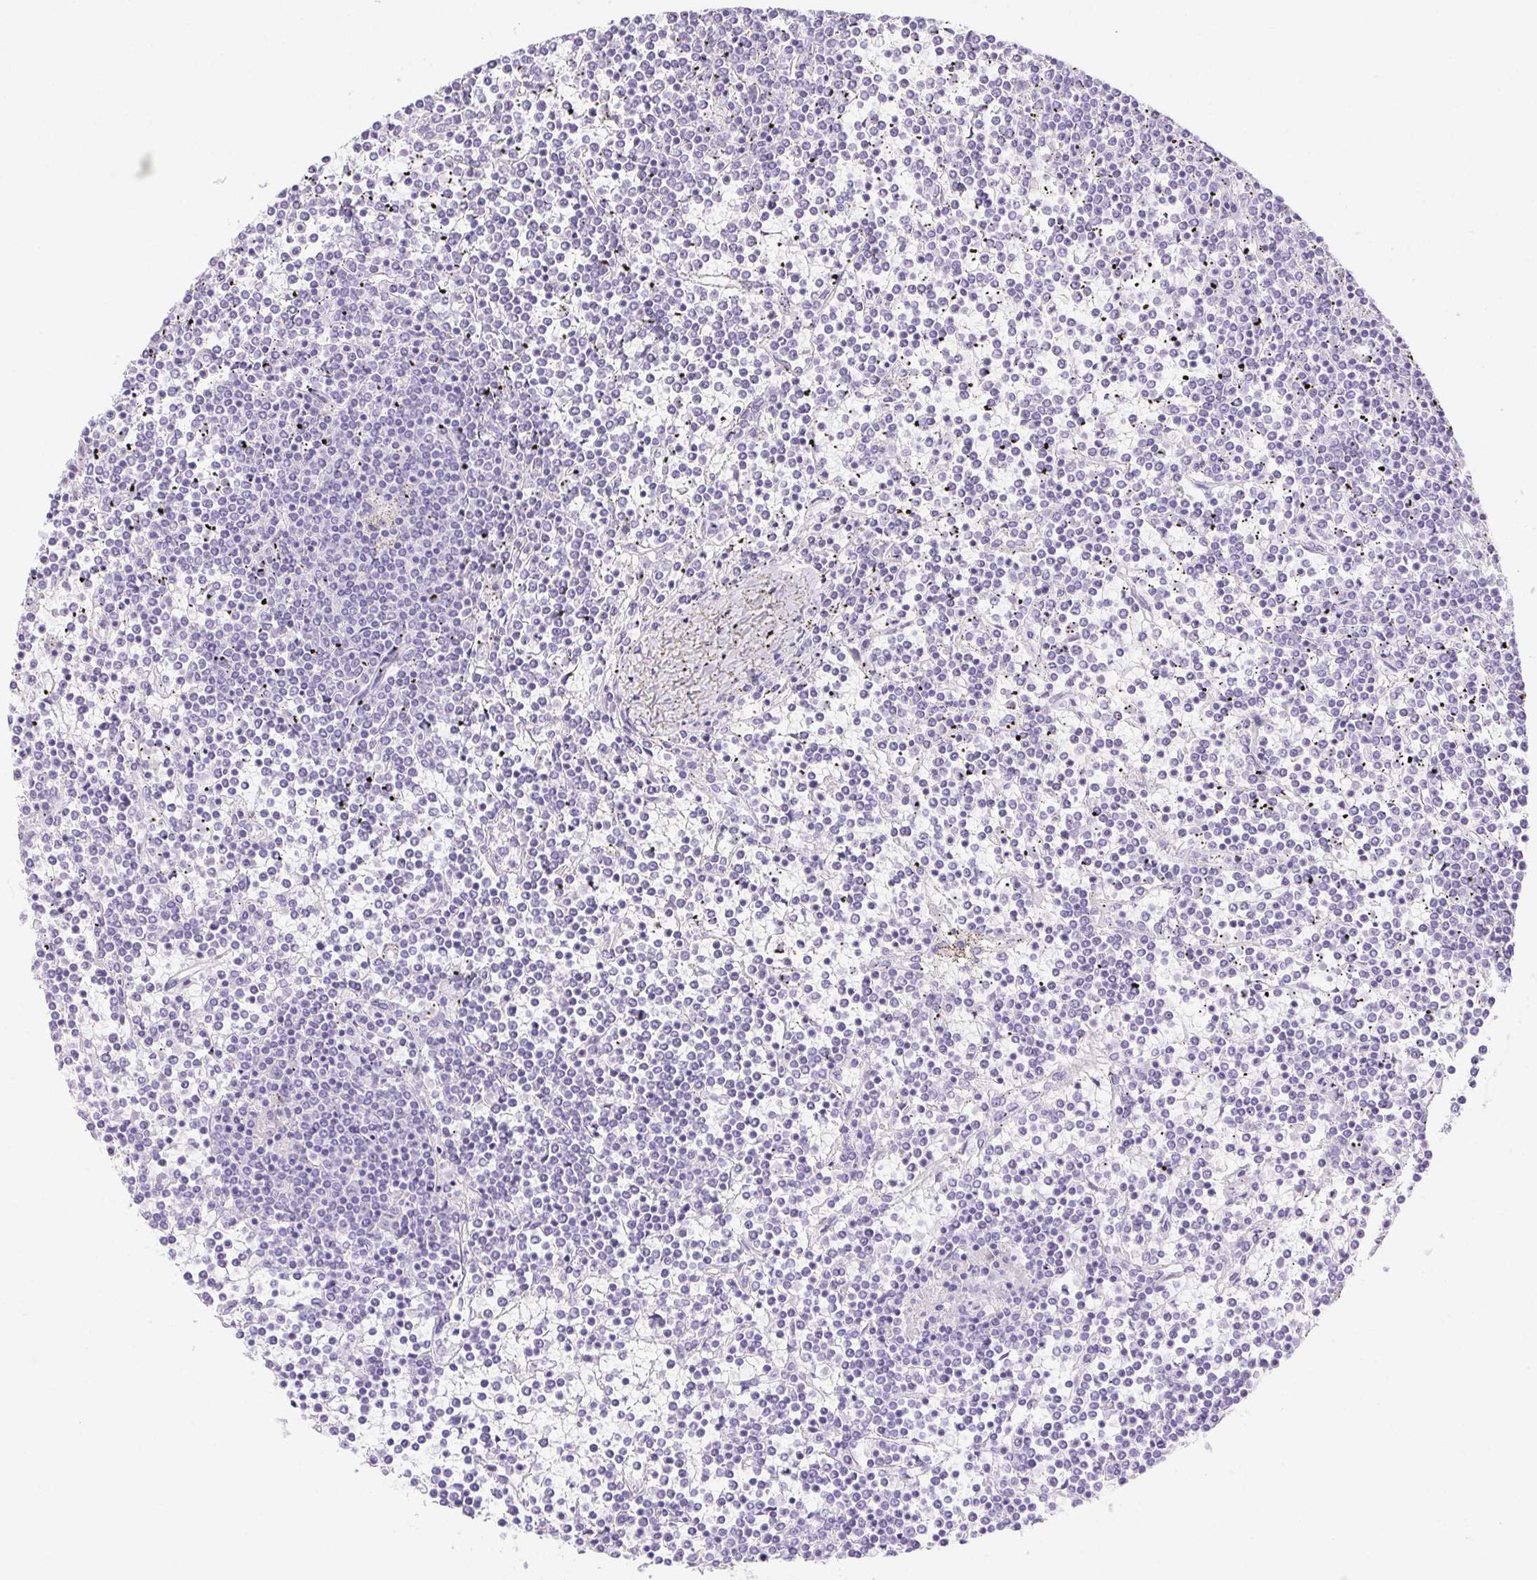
{"staining": {"intensity": "negative", "quantity": "none", "location": "none"}, "tissue": "lymphoma", "cell_type": "Tumor cells", "image_type": "cancer", "snomed": [{"axis": "morphology", "description": "Malignant lymphoma, non-Hodgkin's type, Low grade"}, {"axis": "topography", "description": "Spleen"}], "caption": "The histopathology image exhibits no significant staining in tumor cells of lymphoma.", "gene": "ERP27", "patient": {"sex": "female", "age": 19}}